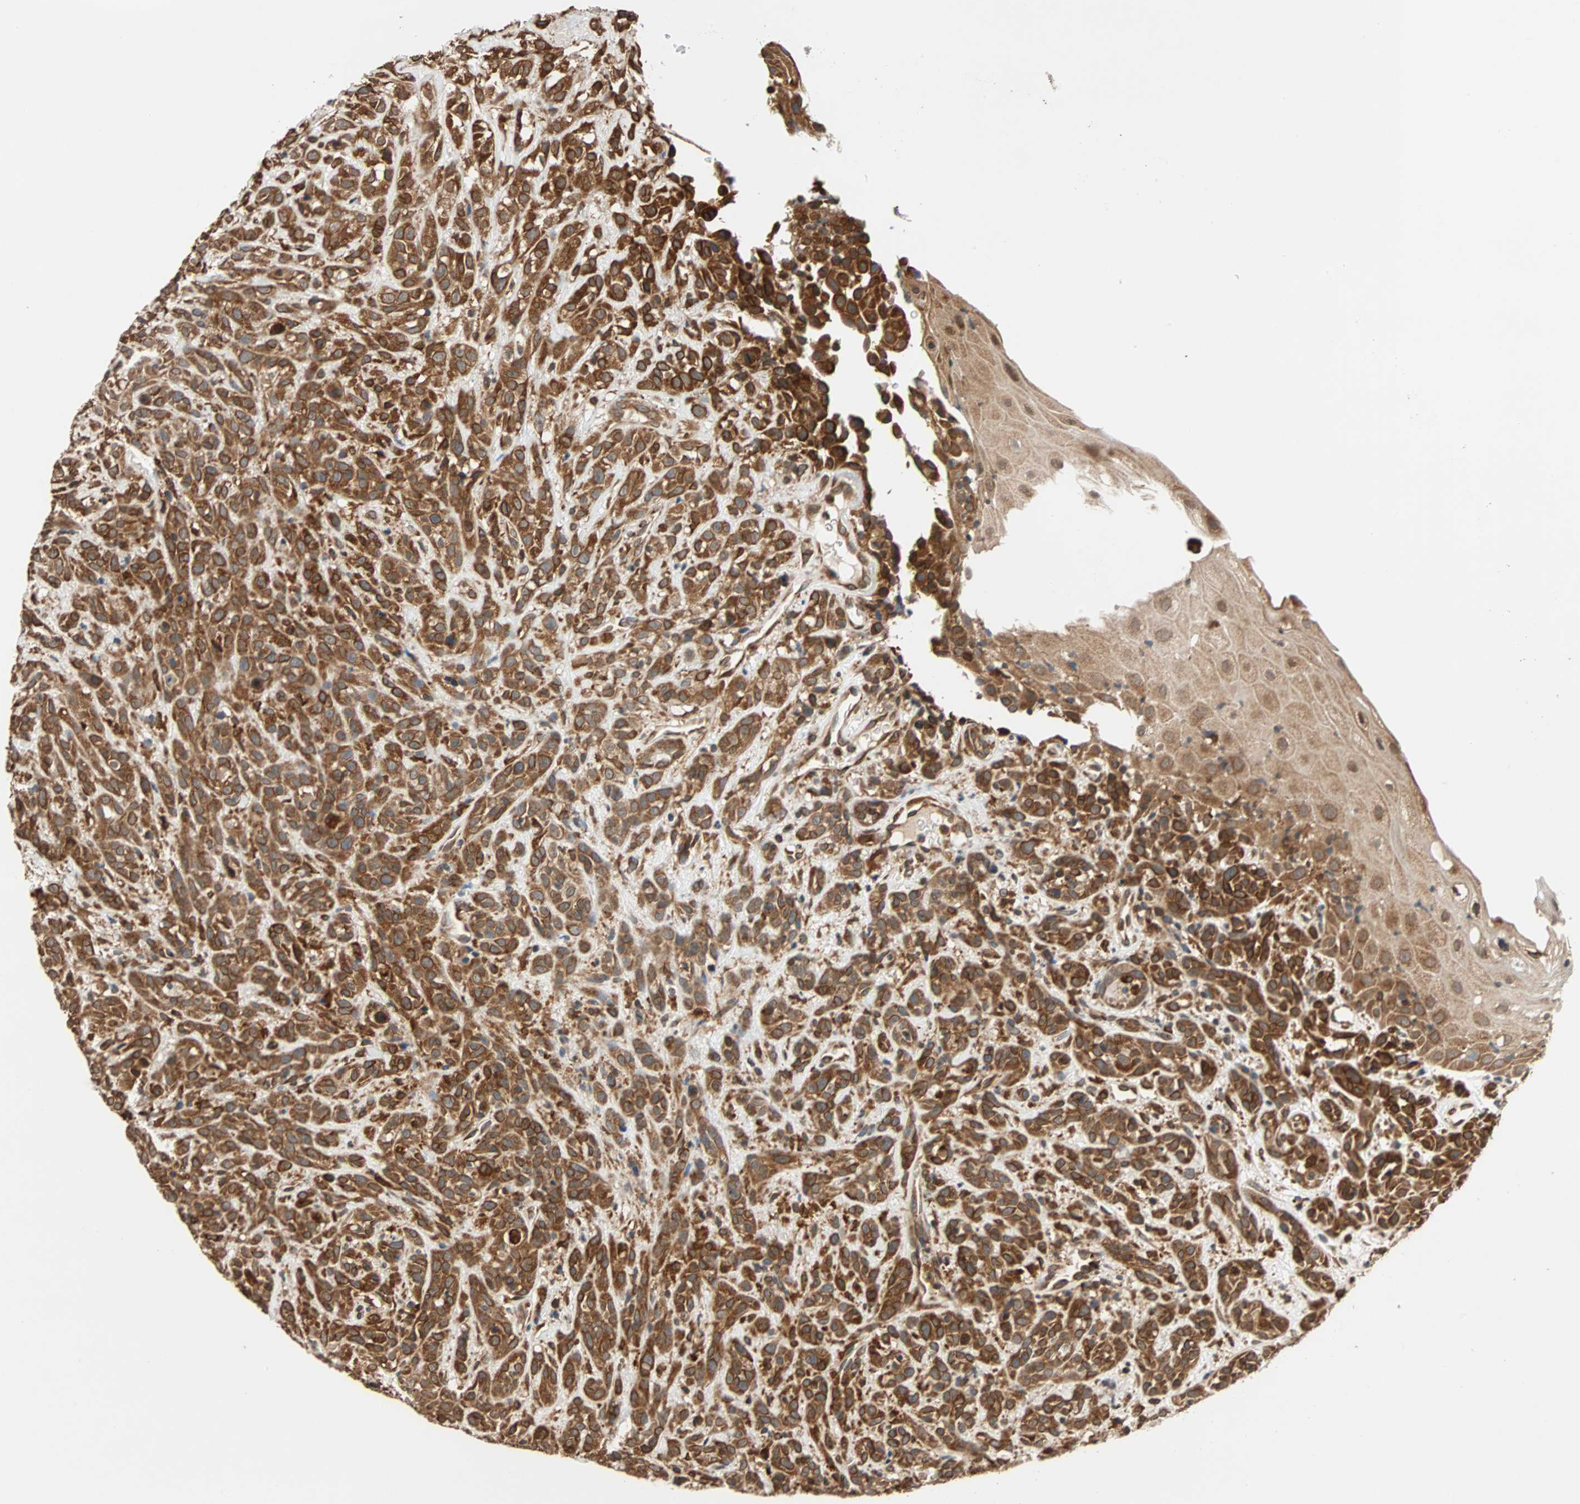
{"staining": {"intensity": "strong", "quantity": ">75%", "location": "cytoplasmic/membranous"}, "tissue": "head and neck cancer", "cell_type": "Tumor cells", "image_type": "cancer", "snomed": [{"axis": "morphology", "description": "Normal tissue, NOS"}, {"axis": "morphology", "description": "Squamous cell carcinoma, NOS"}, {"axis": "topography", "description": "Cartilage tissue"}, {"axis": "topography", "description": "Head-Neck"}], "caption": "A brown stain highlights strong cytoplasmic/membranous expression of a protein in head and neck cancer (squamous cell carcinoma) tumor cells.", "gene": "AUP1", "patient": {"sex": "male", "age": 62}}